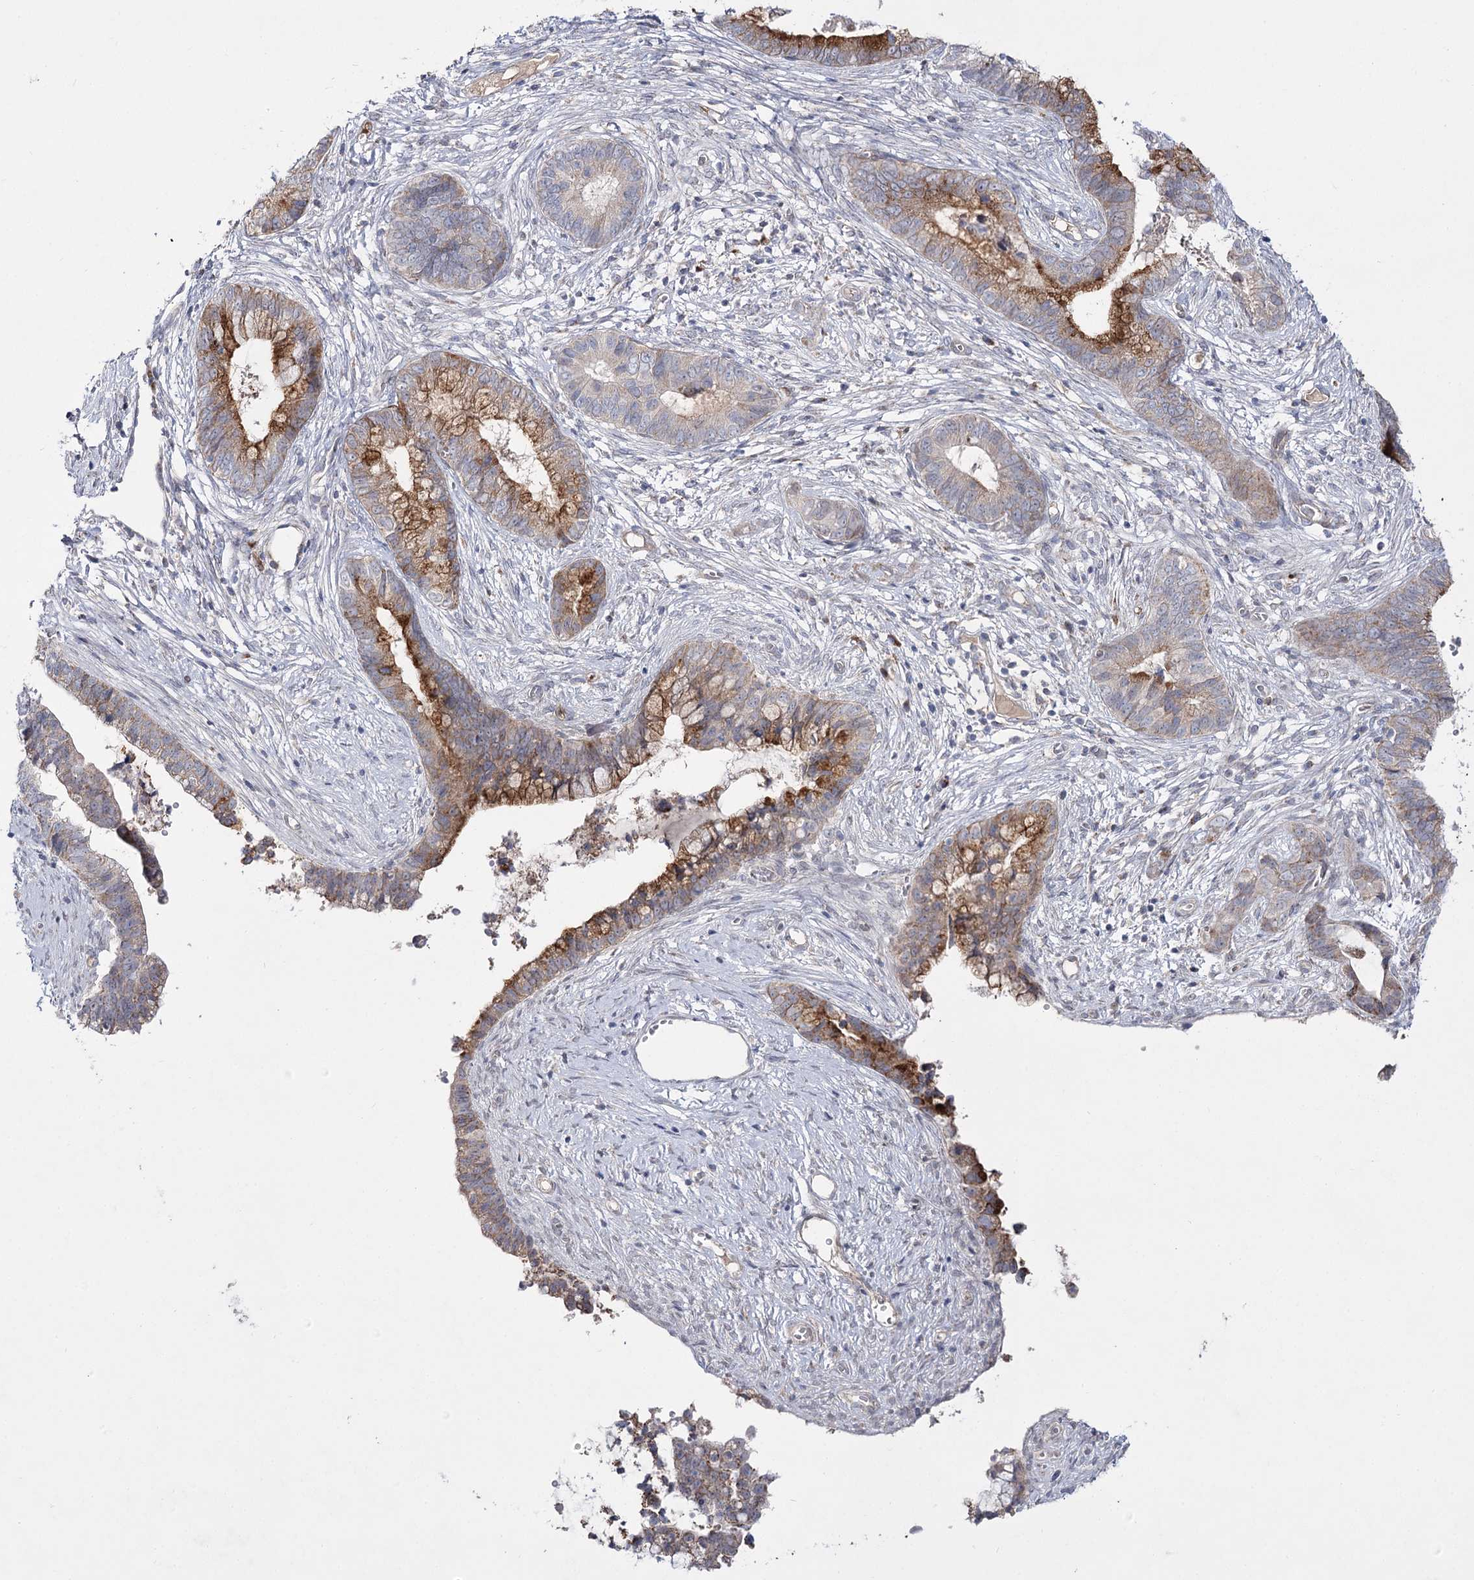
{"staining": {"intensity": "moderate", "quantity": "25%-75%", "location": "cytoplasmic/membranous"}, "tissue": "cervical cancer", "cell_type": "Tumor cells", "image_type": "cancer", "snomed": [{"axis": "morphology", "description": "Adenocarcinoma, NOS"}, {"axis": "topography", "description": "Cervix"}], "caption": "Adenocarcinoma (cervical) was stained to show a protein in brown. There is medium levels of moderate cytoplasmic/membranous positivity in approximately 25%-75% of tumor cells. The protein is shown in brown color, while the nuclei are stained blue.", "gene": "C11orf80", "patient": {"sex": "female", "age": 44}}